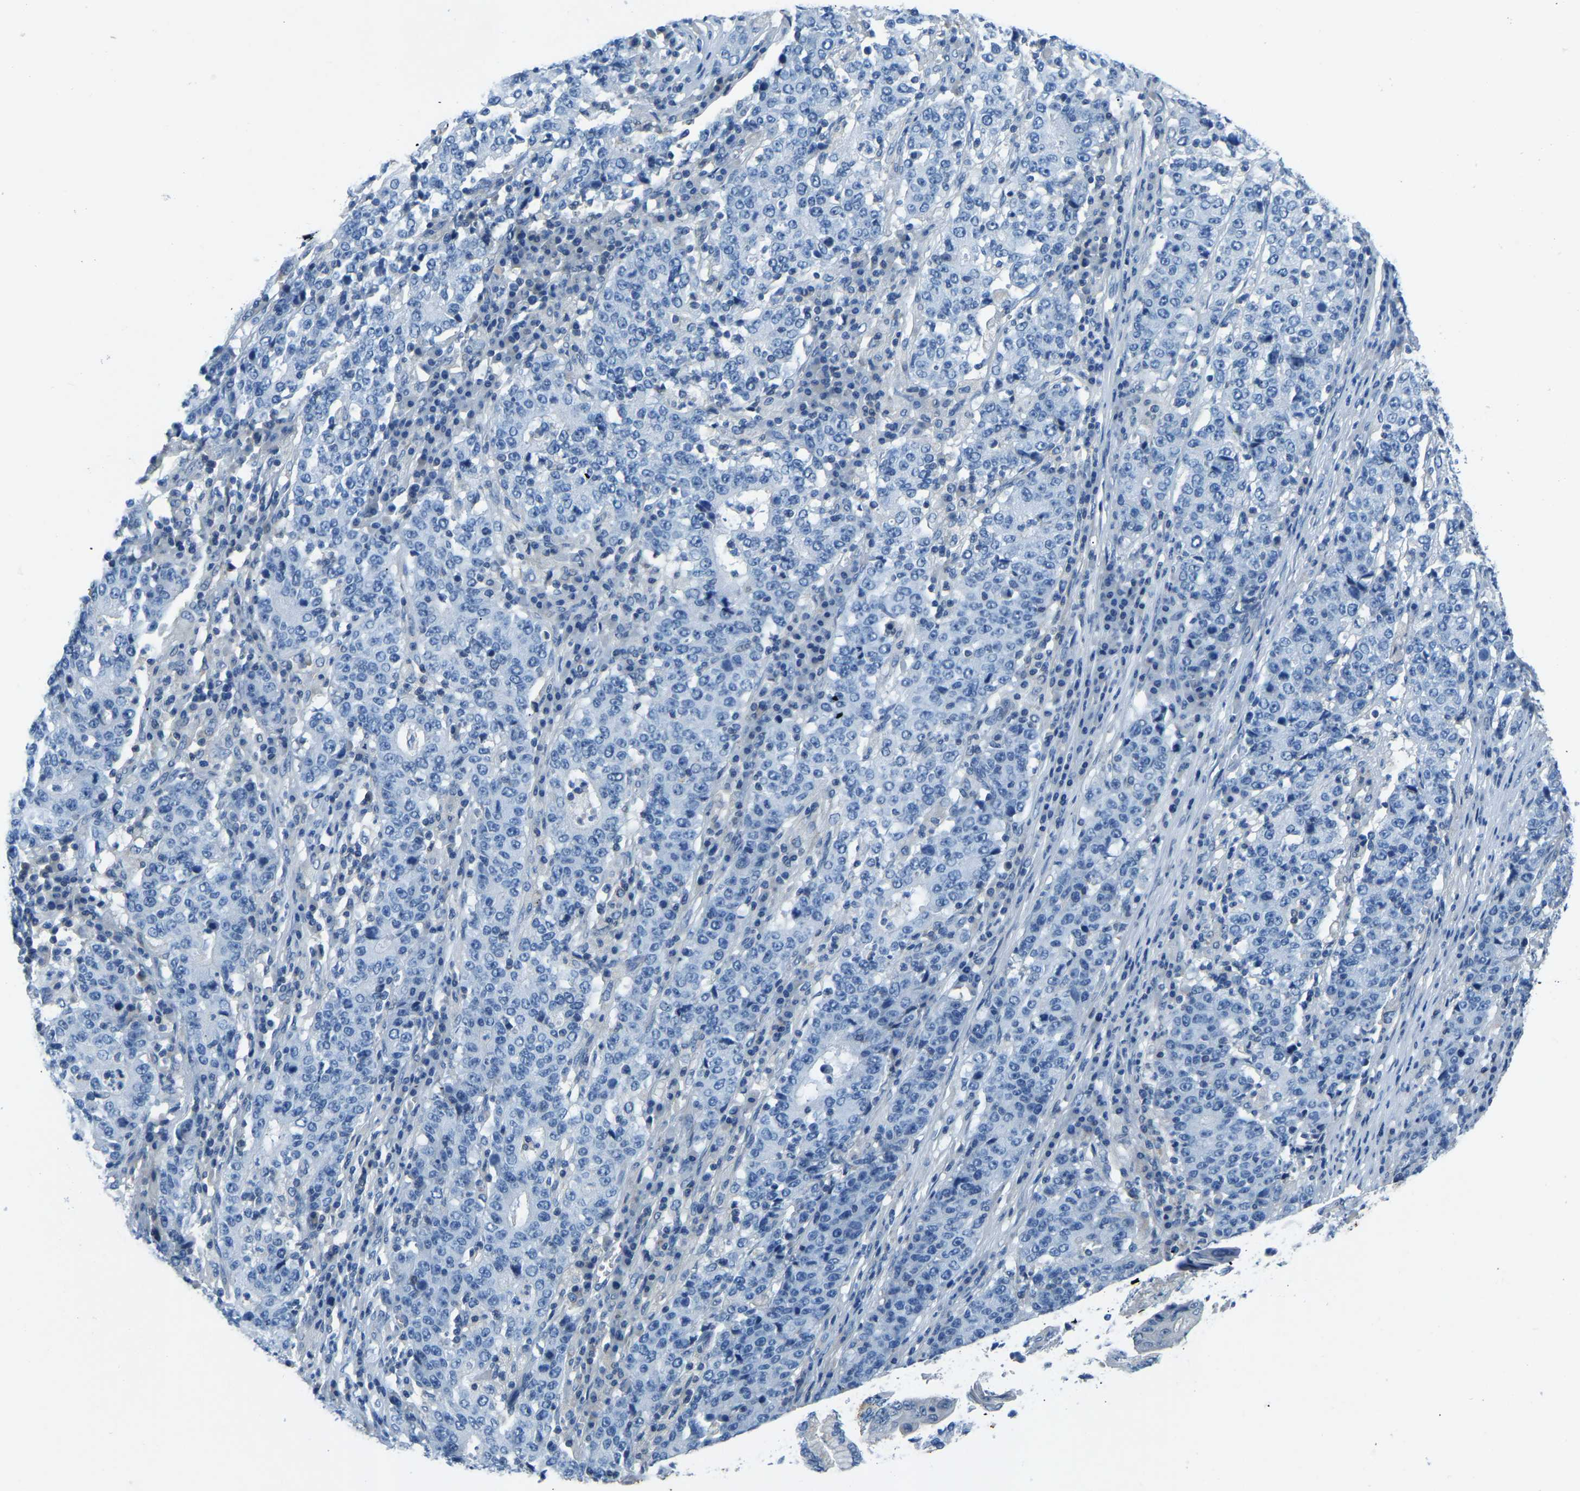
{"staining": {"intensity": "negative", "quantity": "none", "location": "none"}, "tissue": "stomach cancer", "cell_type": "Tumor cells", "image_type": "cancer", "snomed": [{"axis": "morphology", "description": "Adenocarcinoma, NOS"}, {"axis": "topography", "description": "Stomach"}], "caption": "There is no significant staining in tumor cells of stomach cancer (adenocarcinoma). (Immunohistochemistry (ihc), brightfield microscopy, high magnification).", "gene": "XIRP1", "patient": {"sex": "female", "age": 65}}